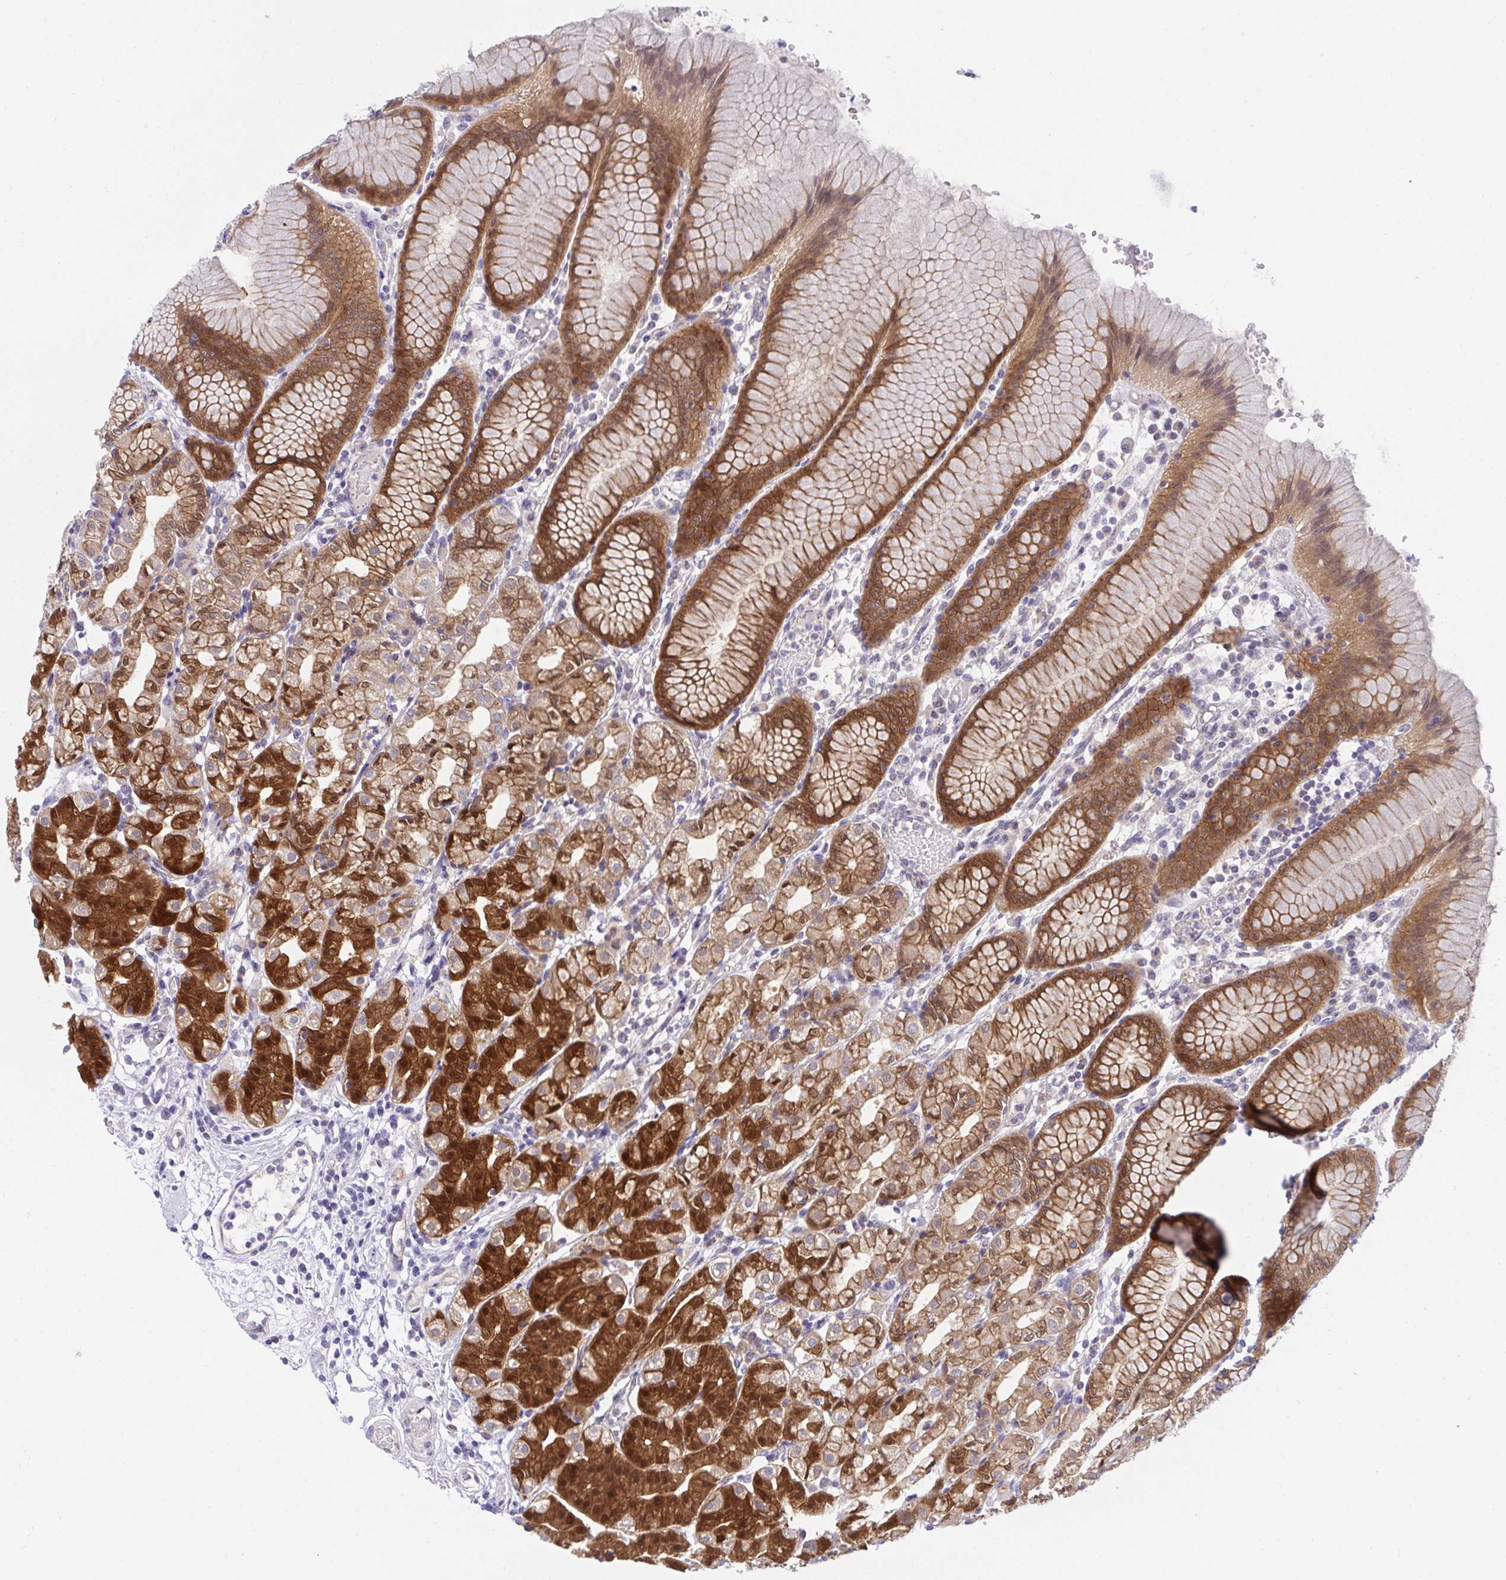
{"staining": {"intensity": "strong", "quantity": ">75%", "location": "cytoplasmic/membranous"}, "tissue": "stomach", "cell_type": "Glandular cells", "image_type": "normal", "snomed": [{"axis": "morphology", "description": "Normal tissue, NOS"}, {"axis": "topography", "description": "Stomach"}], "caption": "This micrograph shows immunohistochemistry (IHC) staining of unremarkable stomach, with high strong cytoplasmic/membranous positivity in about >75% of glandular cells.", "gene": "HOXD12", "patient": {"sex": "female", "age": 57}}